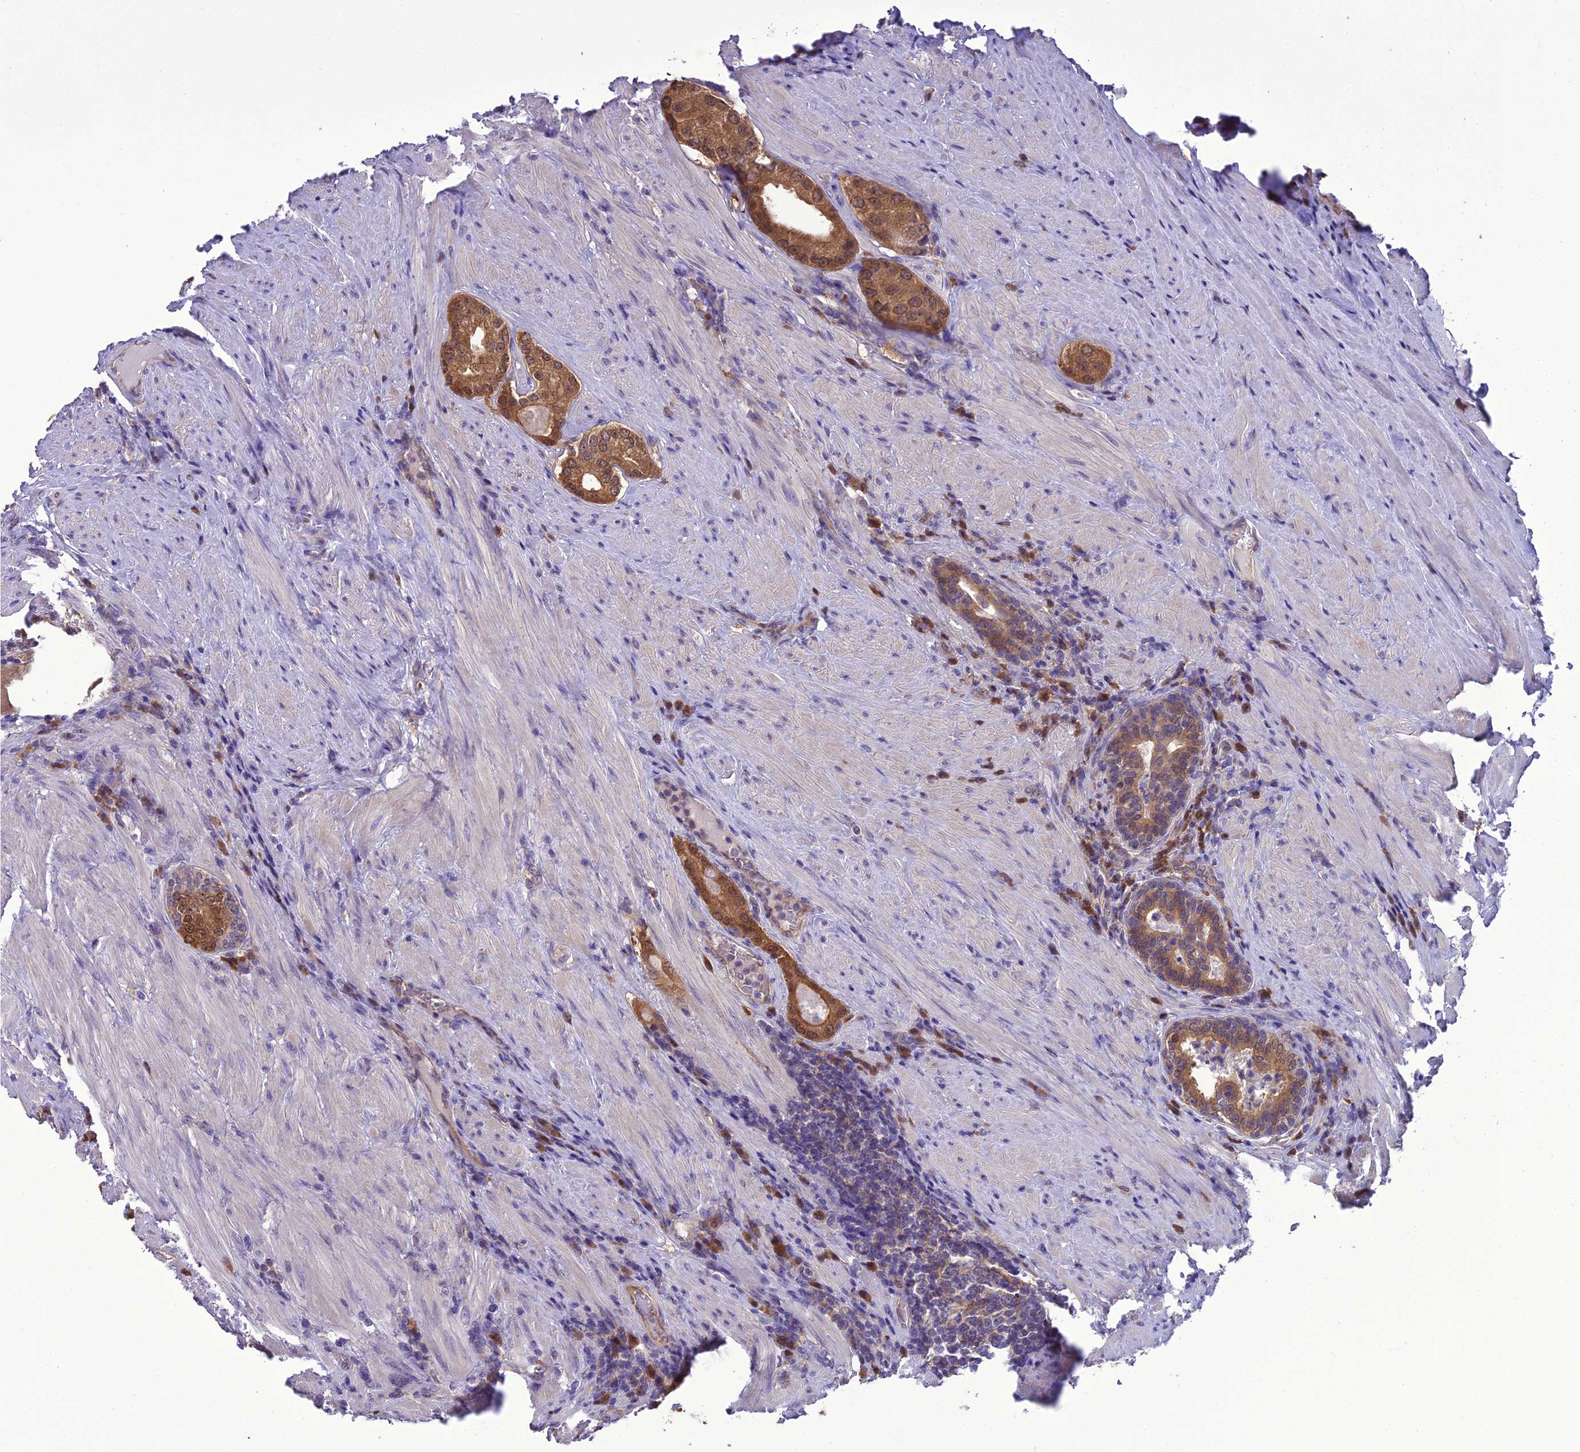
{"staining": {"intensity": "moderate", "quantity": ">75%", "location": "cytoplasmic/membranous"}, "tissue": "prostate cancer", "cell_type": "Tumor cells", "image_type": "cancer", "snomed": [{"axis": "morphology", "description": "Adenocarcinoma, Low grade"}, {"axis": "topography", "description": "Prostate"}], "caption": "A medium amount of moderate cytoplasmic/membranous staining is identified in approximately >75% of tumor cells in low-grade adenocarcinoma (prostate) tissue. The staining was performed using DAB (3,3'-diaminobenzidine) to visualize the protein expression in brown, while the nuclei were stained in blue with hematoxylin (Magnification: 20x).", "gene": "BORCS6", "patient": {"sex": "male", "age": 68}}